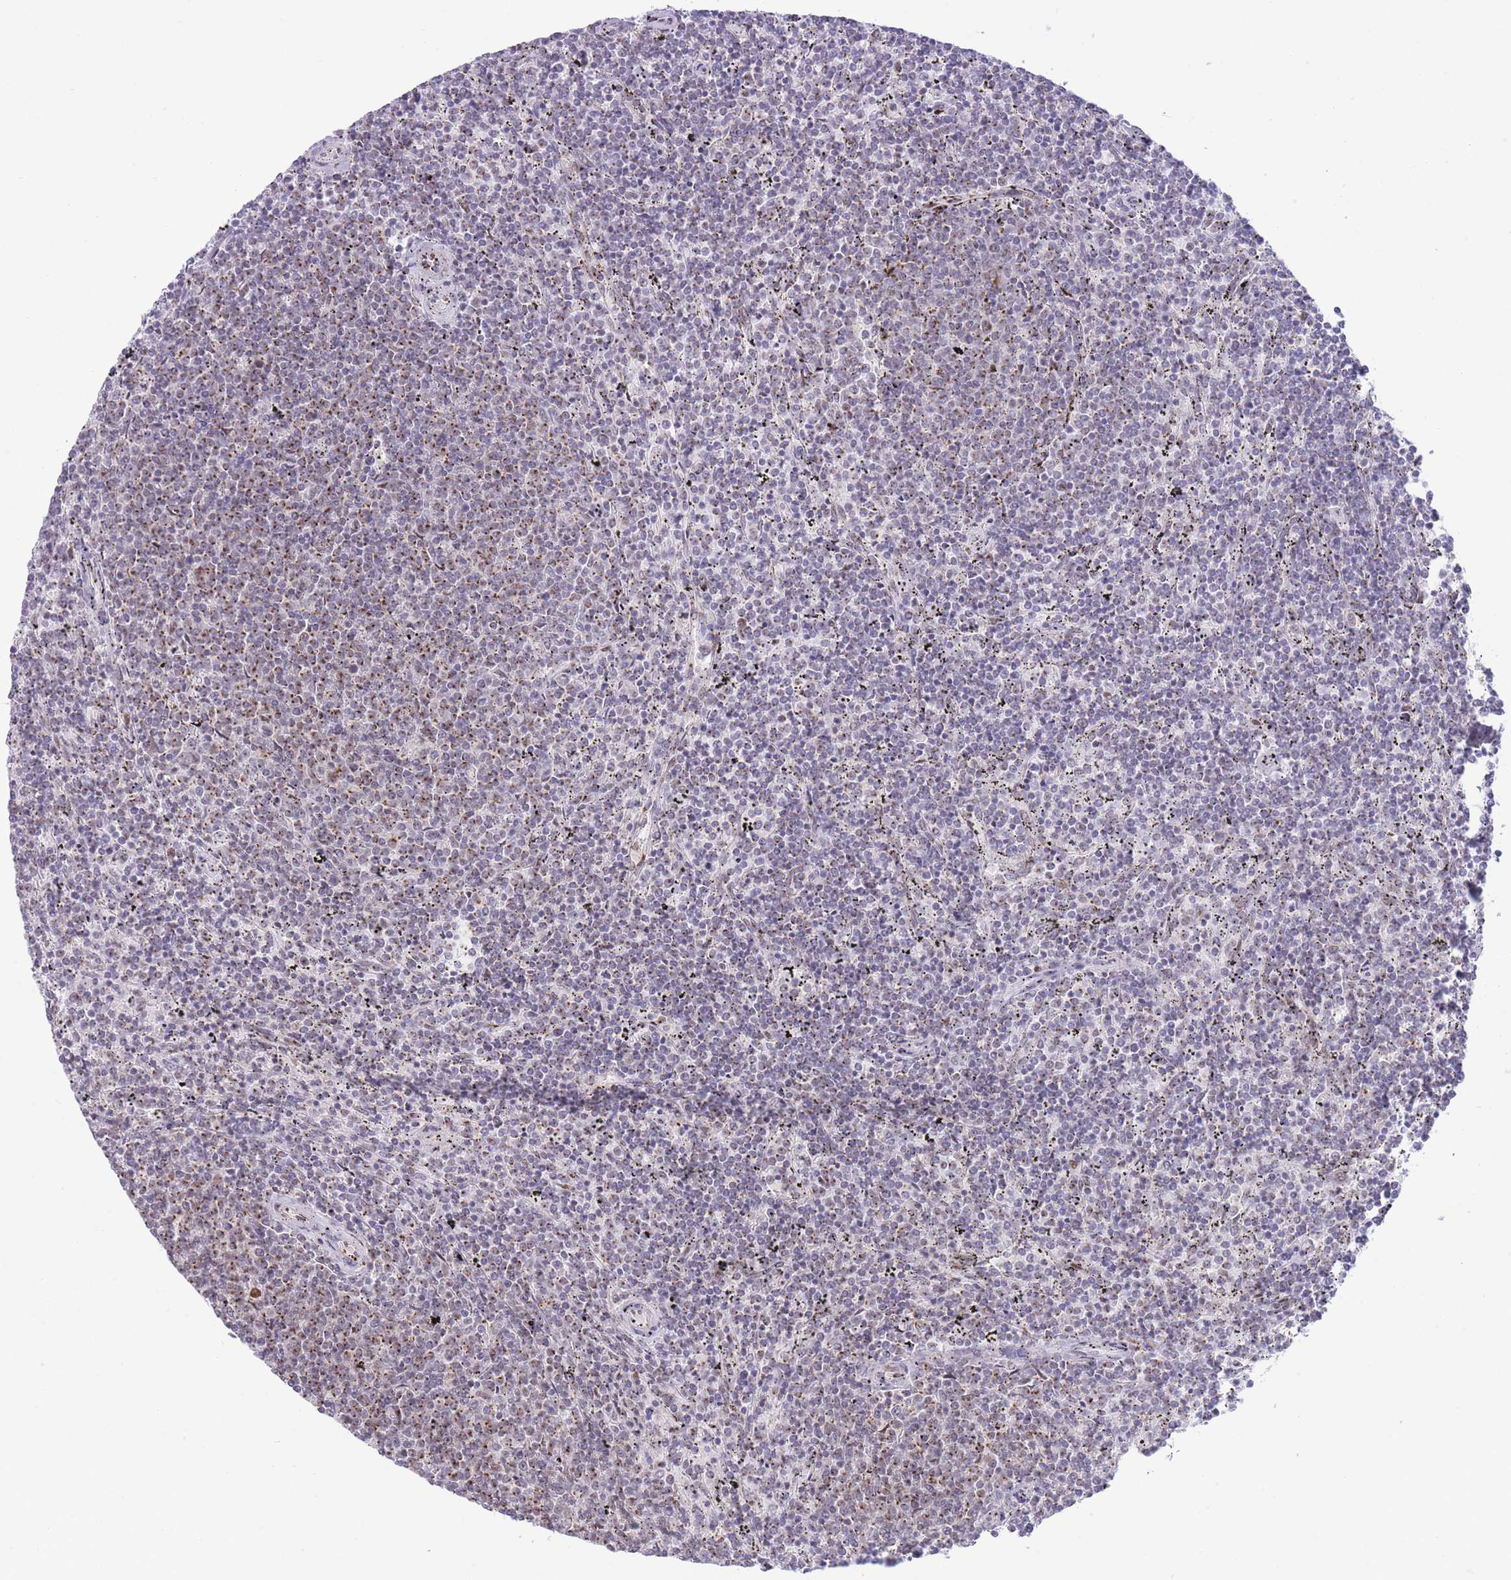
{"staining": {"intensity": "moderate", "quantity": "<25%", "location": "cytoplasmic/membranous"}, "tissue": "lymphoma", "cell_type": "Tumor cells", "image_type": "cancer", "snomed": [{"axis": "morphology", "description": "Malignant lymphoma, non-Hodgkin's type, Low grade"}, {"axis": "topography", "description": "Spleen"}], "caption": "Immunohistochemistry of lymphoma exhibits low levels of moderate cytoplasmic/membranous positivity in about <25% of tumor cells.", "gene": "INO80C", "patient": {"sex": "female", "age": 50}}